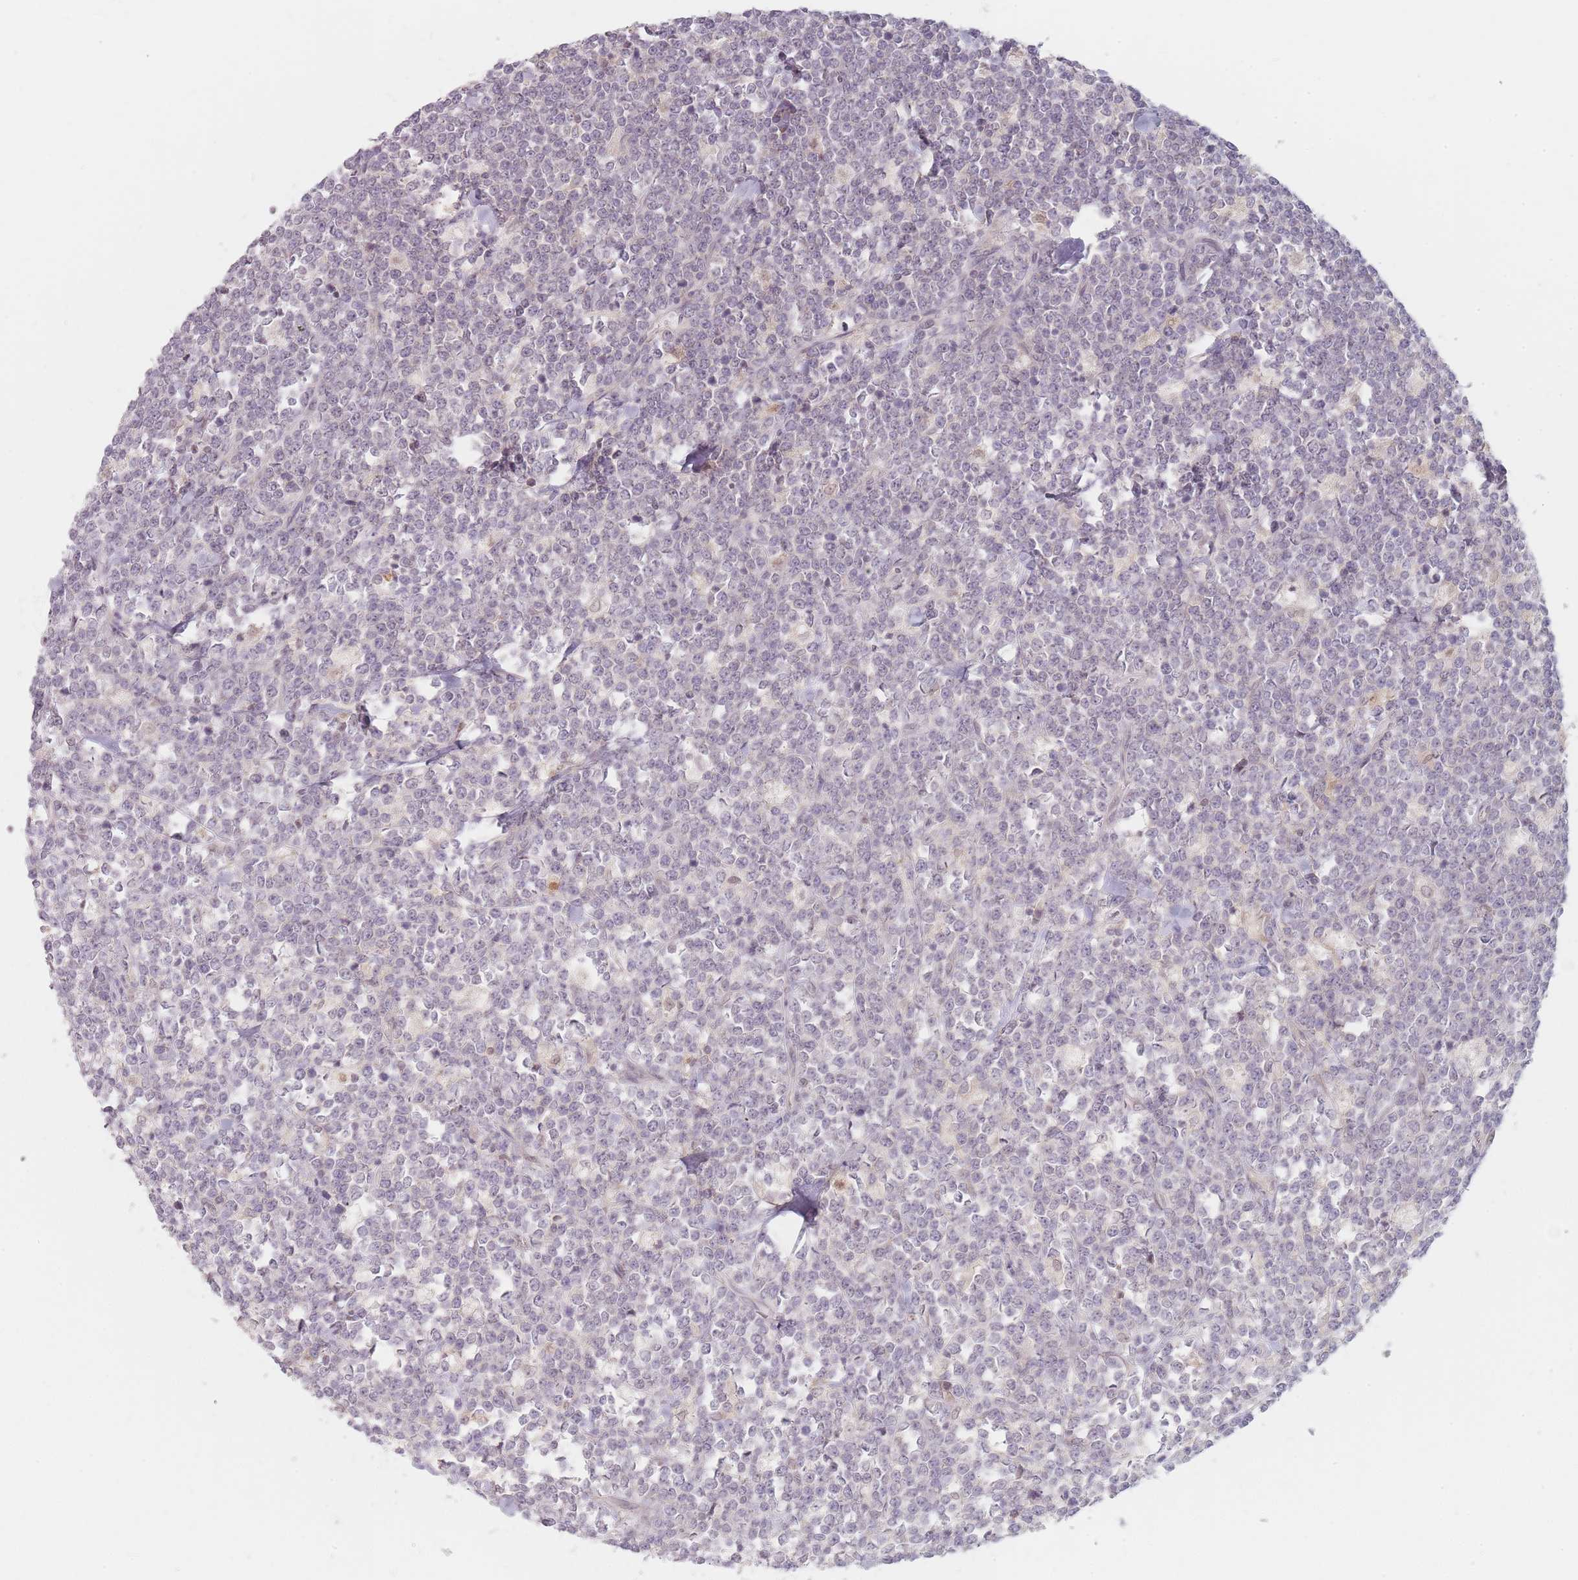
{"staining": {"intensity": "negative", "quantity": "none", "location": "none"}, "tissue": "lymphoma", "cell_type": "Tumor cells", "image_type": "cancer", "snomed": [{"axis": "morphology", "description": "Malignant lymphoma, non-Hodgkin's type, High grade"}, {"axis": "topography", "description": "Small intestine"}], "caption": "DAB immunohistochemical staining of malignant lymphoma, non-Hodgkin's type (high-grade) reveals no significant staining in tumor cells. (Stains: DAB immunohistochemistry (IHC) with hematoxylin counter stain, Microscopy: brightfield microscopy at high magnification).", "gene": "NAXE", "patient": {"sex": "male", "age": 8}}